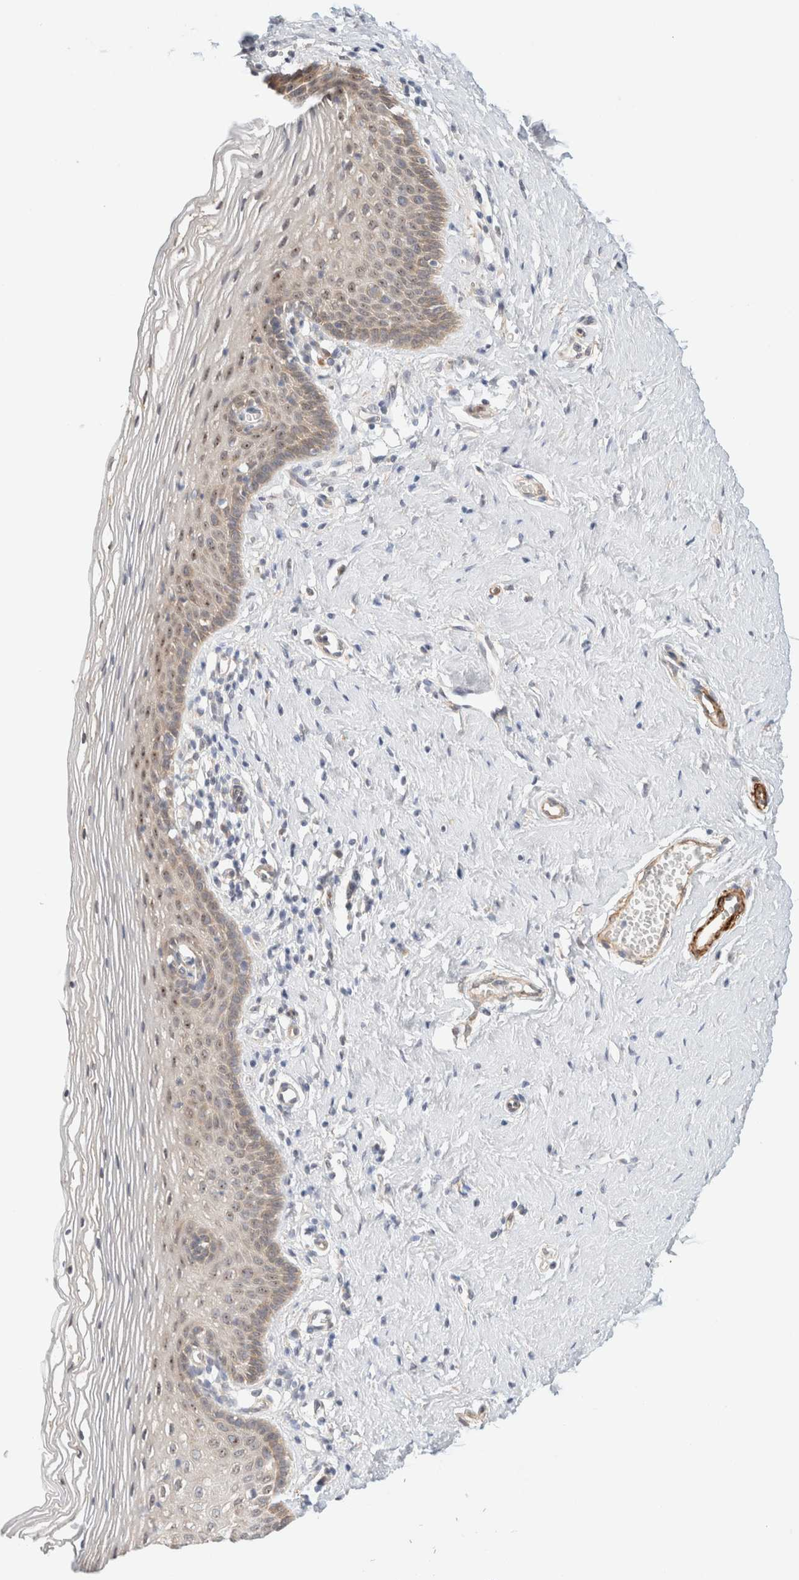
{"staining": {"intensity": "weak", "quantity": ">75%", "location": "cytoplasmic/membranous,nuclear"}, "tissue": "vagina", "cell_type": "Squamous epithelial cells", "image_type": "normal", "snomed": [{"axis": "morphology", "description": "Normal tissue, NOS"}, {"axis": "topography", "description": "Vagina"}], "caption": "Protein staining by IHC demonstrates weak cytoplasmic/membranous,nuclear staining in approximately >75% of squamous epithelial cells in unremarkable vagina.", "gene": "RRP15", "patient": {"sex": "female", "age": 32}}